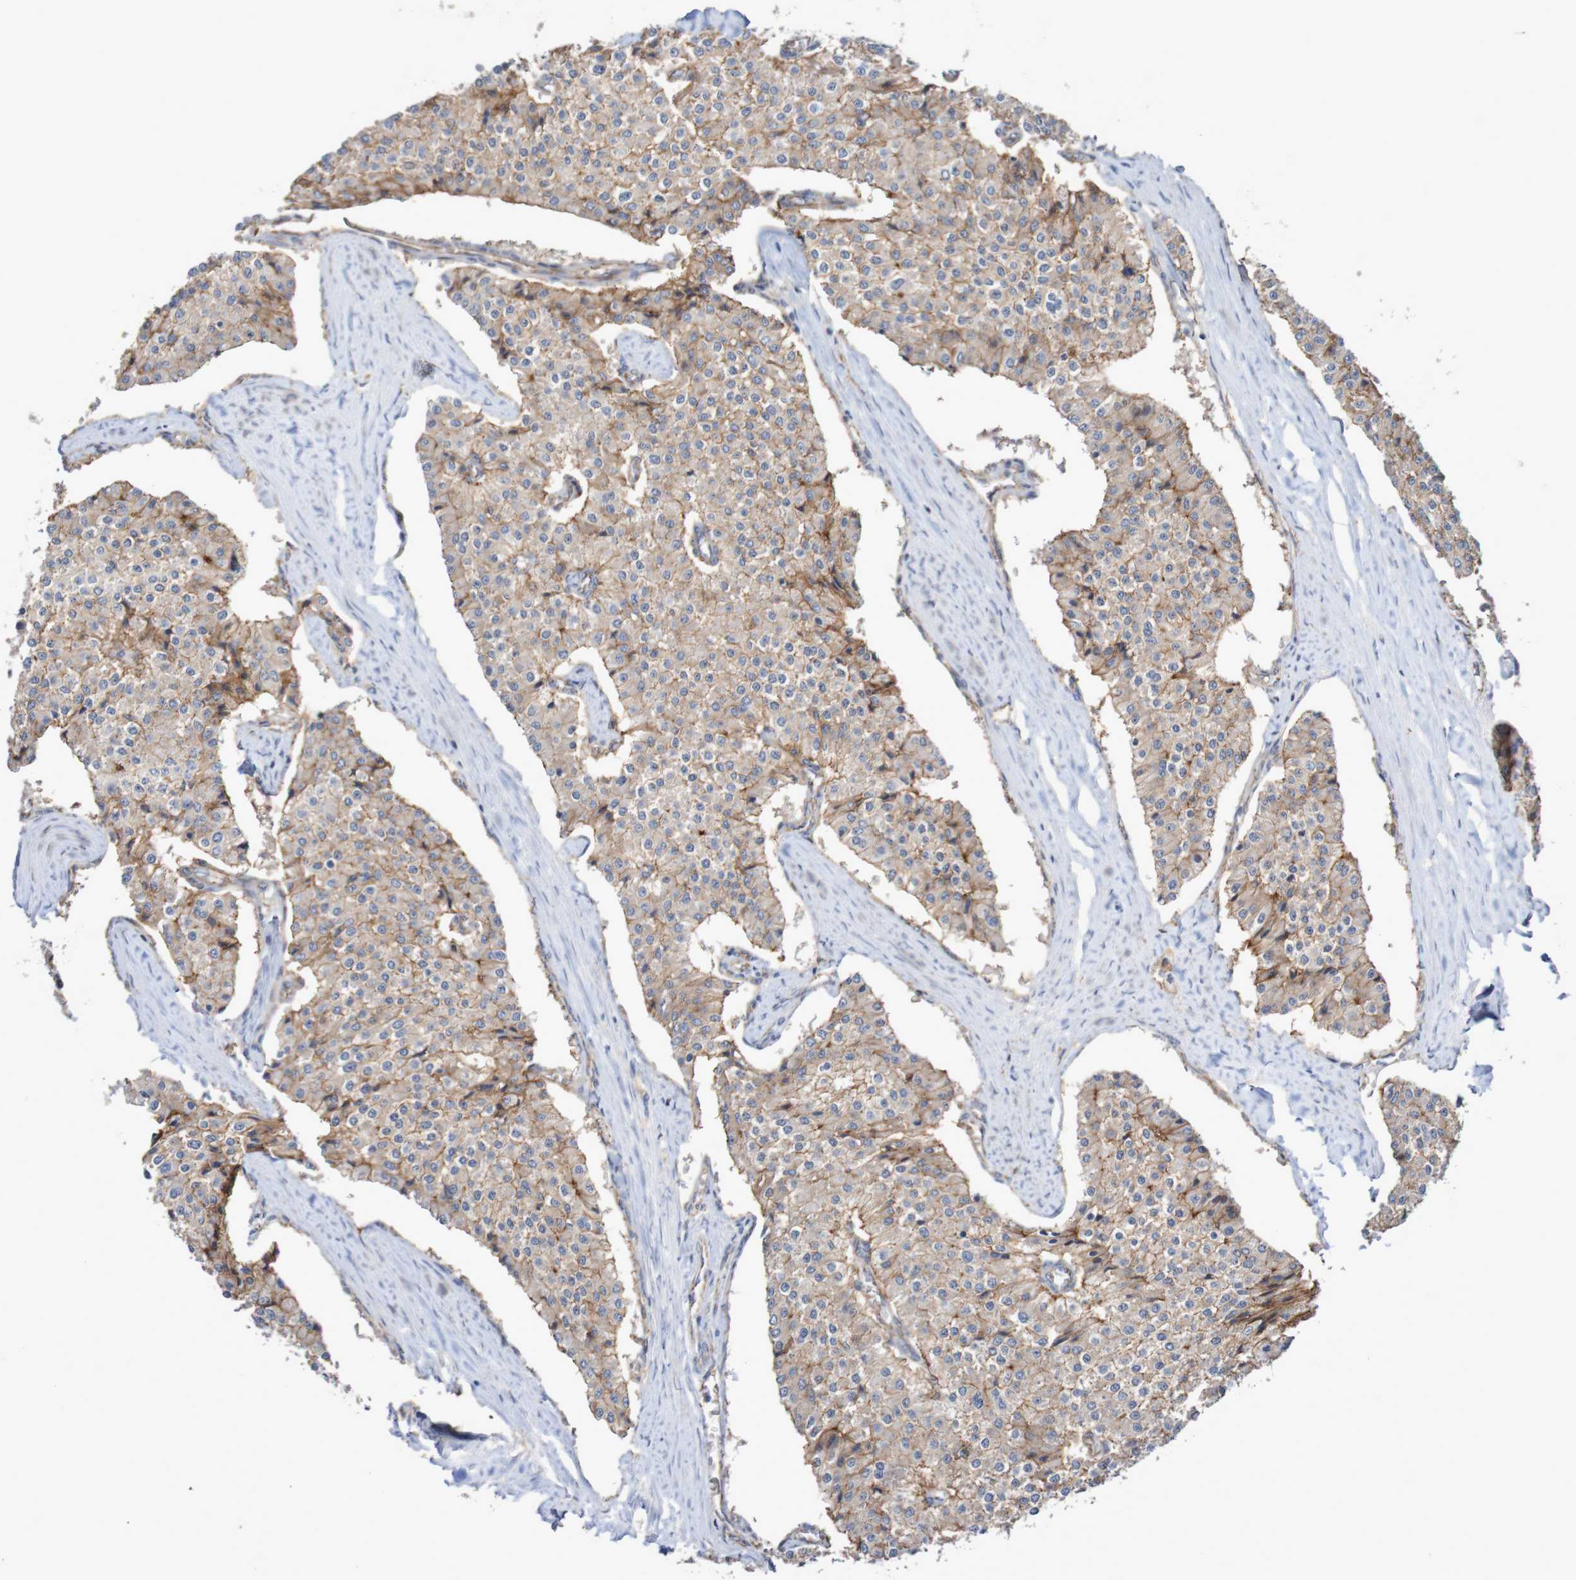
{"staining": {"intensity": "moderate", "quantity": ">75%", "location": "cytoplasmic/membranous"}, "tissue": "carcinoid", "cell_type": "Tumor cells", "image_type": "cancer", "snomed": [{"axis": "morphology", "description": "Carcinoid, malignant, NOS"}, {"axis": "topography", "description": "Colon"}], "caption": "This is a histology image of immunohistochemistry (IHC) staining of carcinoid, which shows moderate positivity in the cytoplasmic/membranous of tumor cells.", "gene": "NECTIN2", "patient": {"sex": "female", "age": 52}}